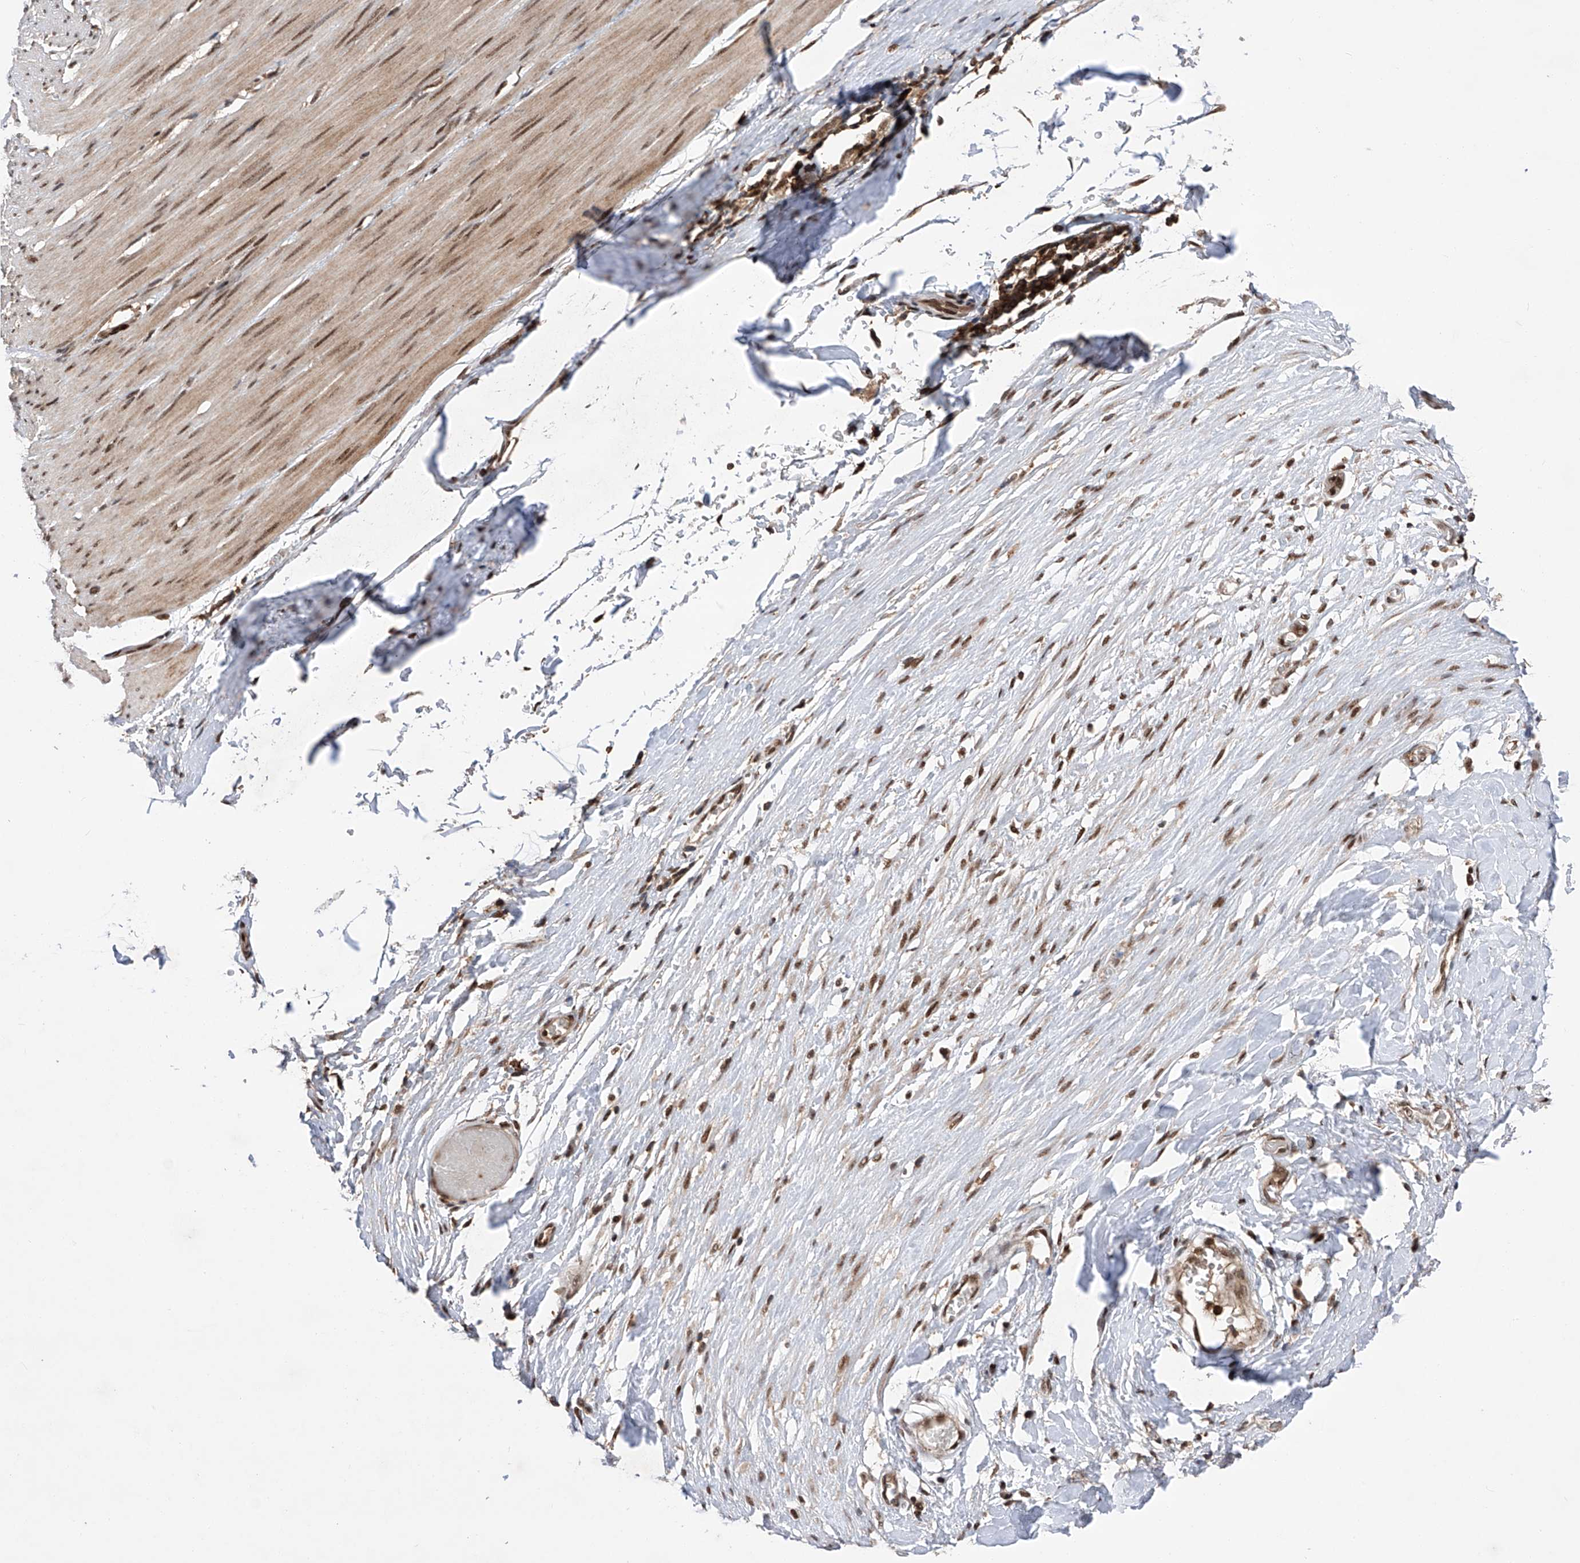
{"staining": {"intensity": "moderate", "quantity": ">75%", "location": "nuclear"}, "tissue": "smooth muscle", "cell_type": "Smooth muscle cells", "image_type": "normal", "snomed": [{"axis": "morphology", "description": "Normal tissue, NOS"}, {"axis": "morphology", "description": "Adenocarcinoma, NOS"}, {"axis": "topography", "description": "Colon"}, {"axis": "topography", "description": "Peripheral nerve tissue"}], "caption": "DAB immunohistochemical staining of normal smooth muscle shows moderate nuclear protein staining in about >75% of smooth muscle cells.", "gene": "ZNF280D", "patient": {"sex": "male", "age": 14}}